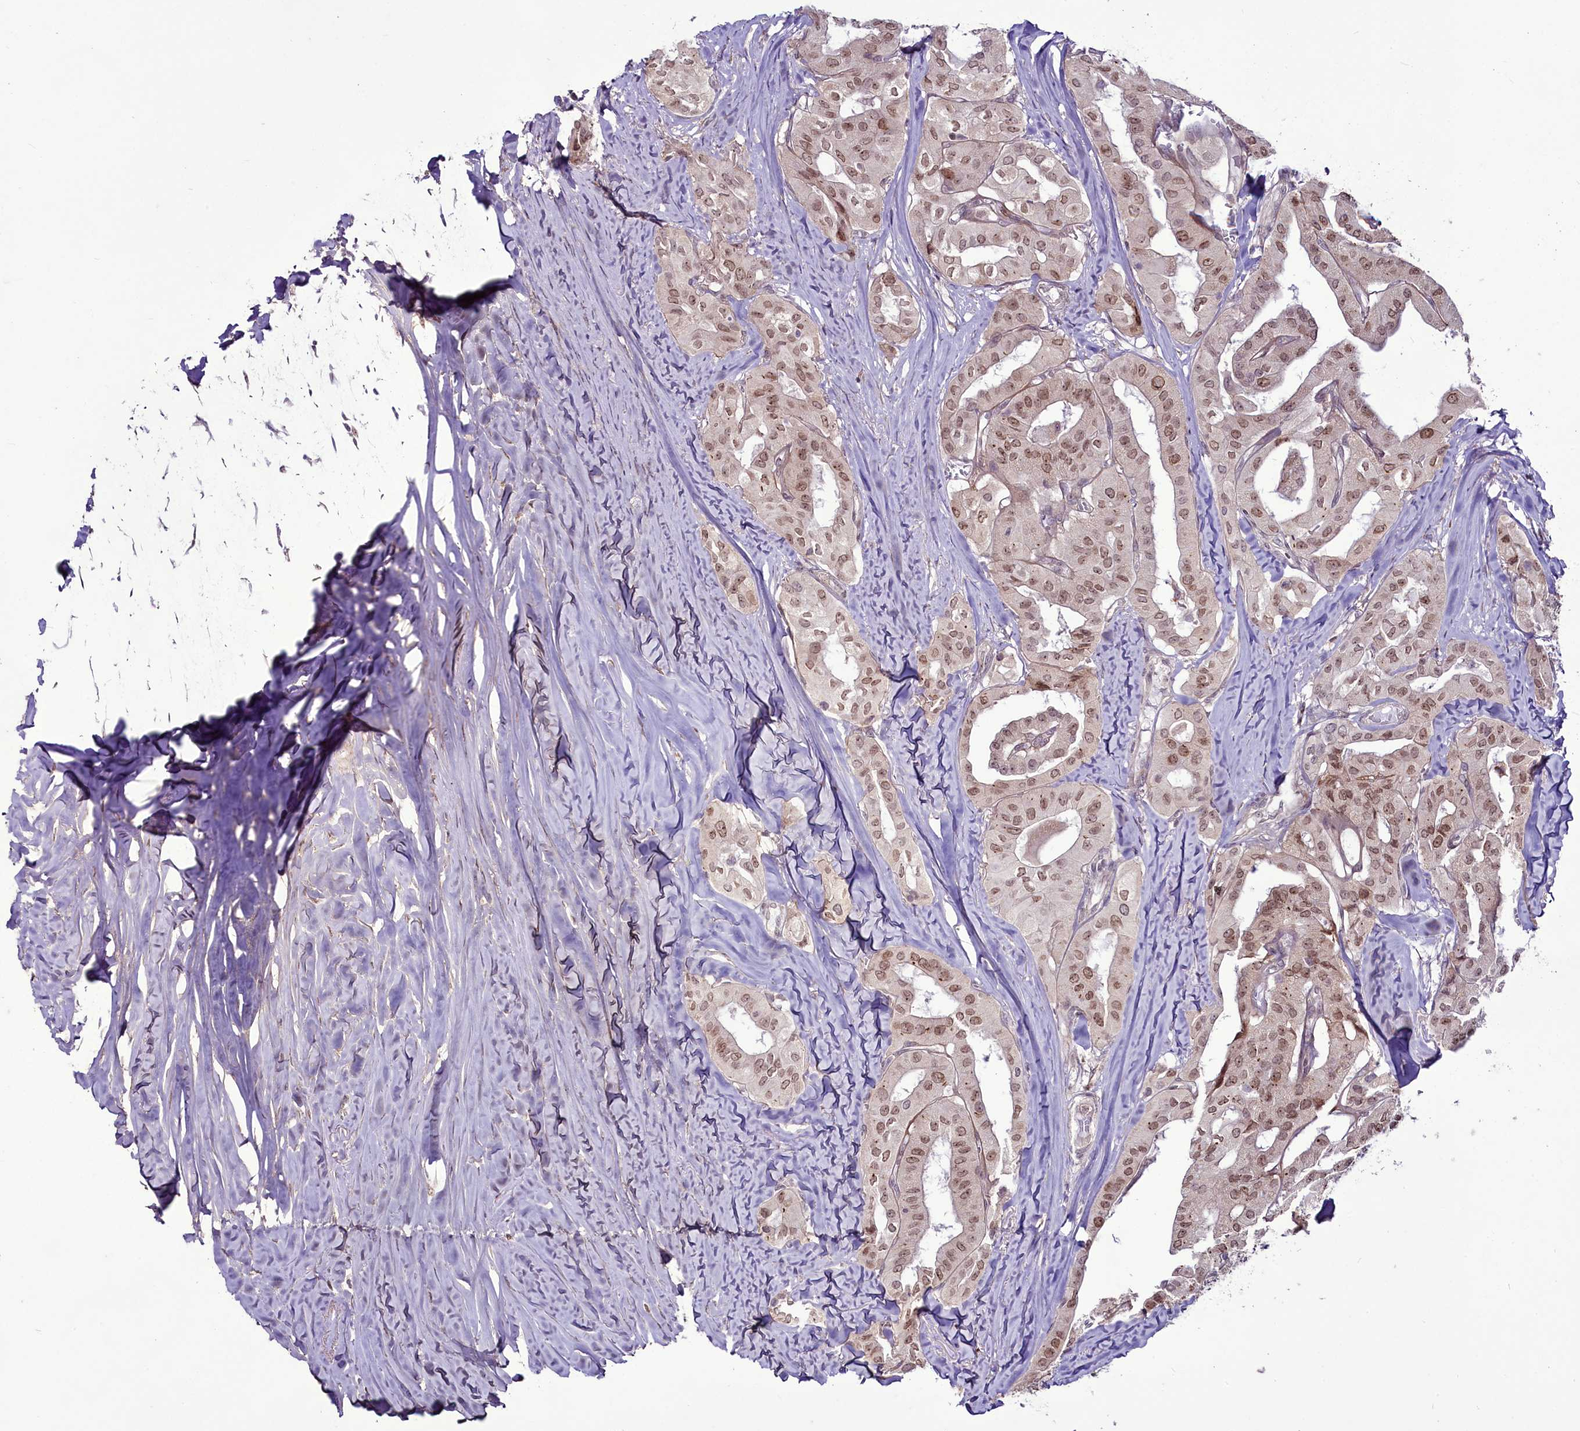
{"staining": {"intensity": "moderate", "quantity": ">75%", "location": "nuclear"}, "tissue": "thyroid cancer", "cell_type": "Tumor cells", "image_type": "cancer", "snomed": [{"axis": "morphology", "description": "Papillary adenocarcinoma, NOS"}, {"axis": "topography", "description": "Thyroid gland"}], "caption": "Thyroid papillary adenocarcinoma stained with IHC displays moderate nuclear staining in about >75% of tumor cells. (Brightfield microscopy of DAB IHC at high magnification).", "gene": "RSBN1", "patient": {"sex": "female", "age": 59}}